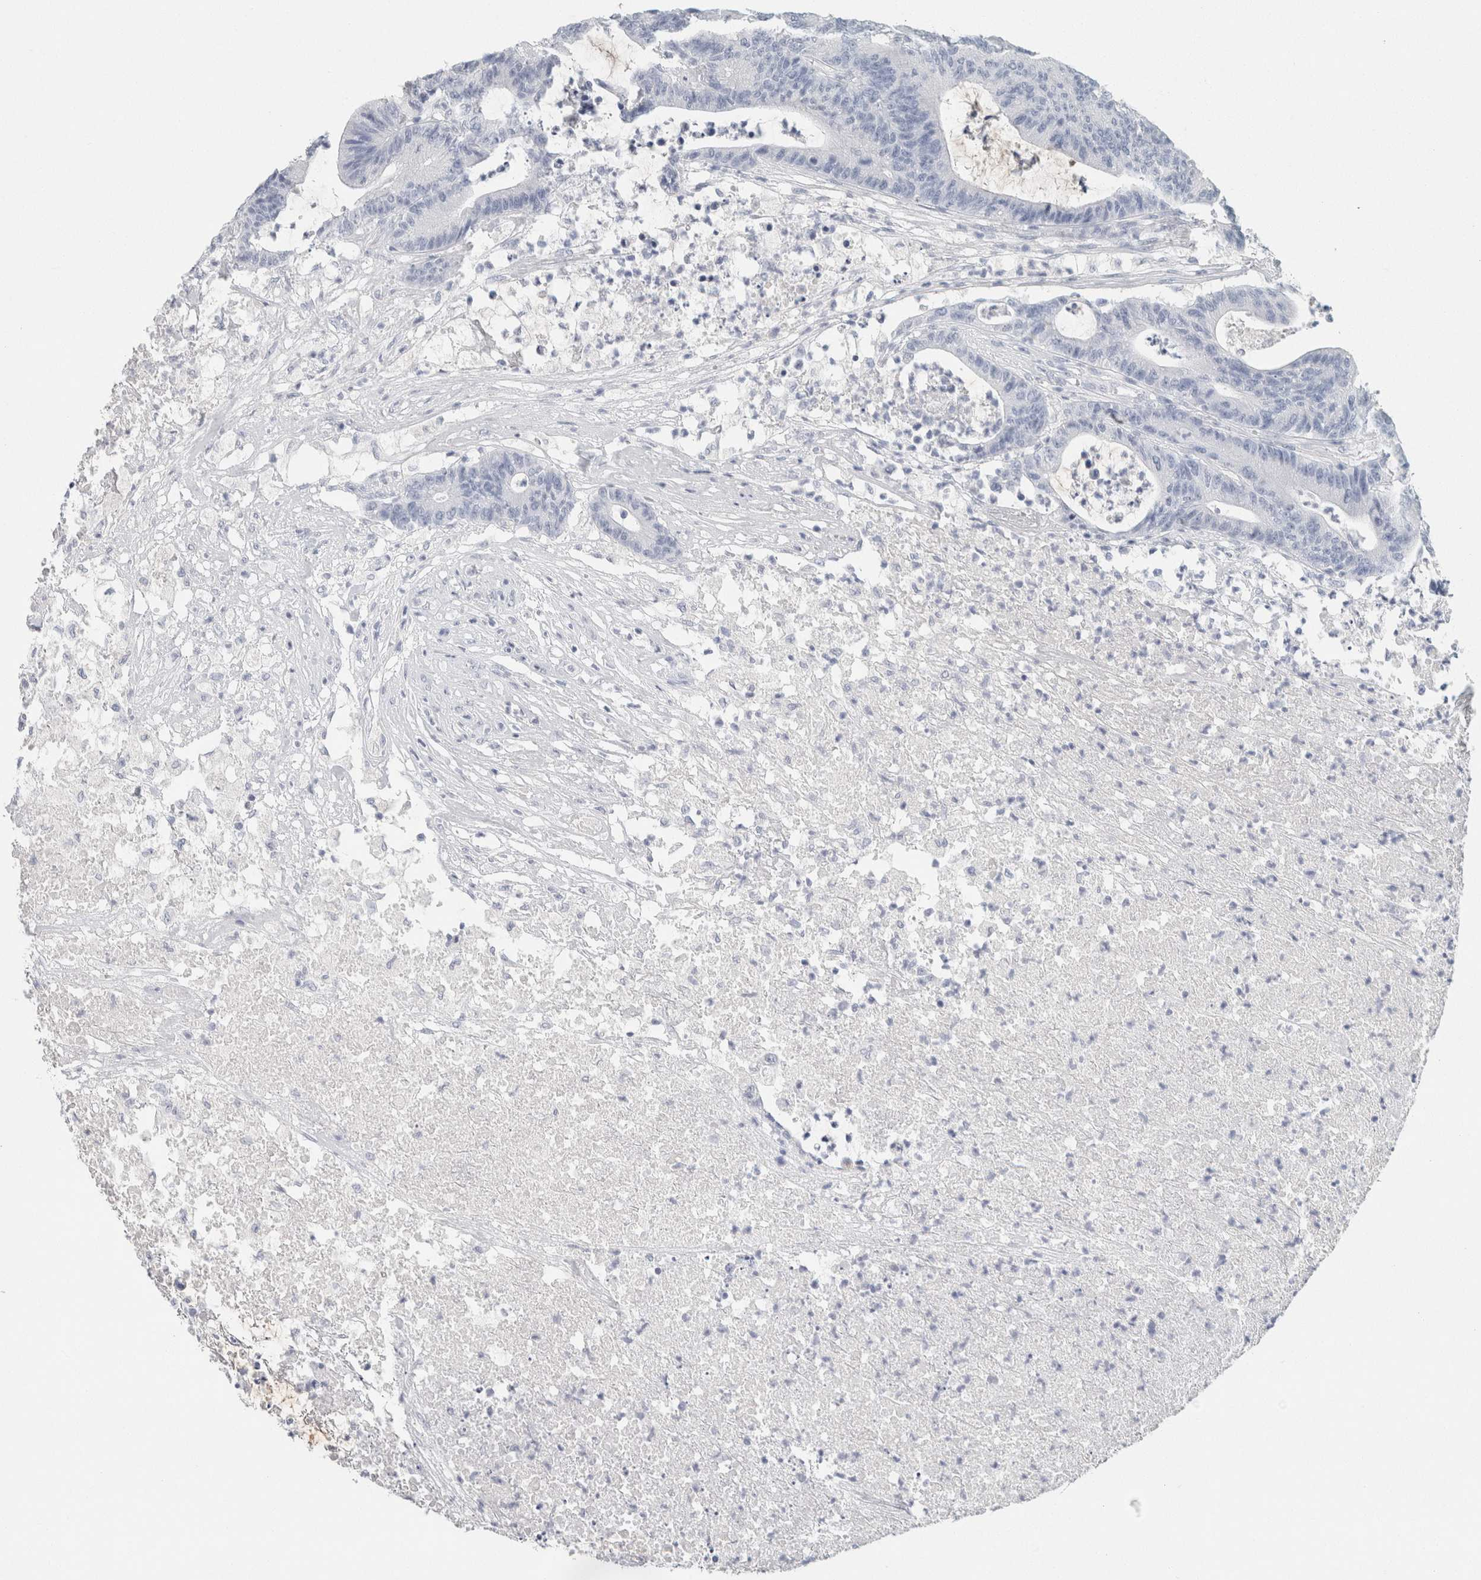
{"staining": {"intensity": "negative", "quantity": "none", "location": "none"}, "tissue": "colorectal cancer", "cell_type": "Tumor cells", "image_type": "cancer", "snomed": [{"axis": "morphology", "description": "Adenocarcinoma, NOS"}, {"axis": "topography", "description": "Colon"}], "caption": "Colorectal cancer (adenocarcinoma) was stained to show a protein in brown. There is no significant positivity in tumor cells.", "gene": "IL6", "patient": {"sex": "female", "age": 84}}